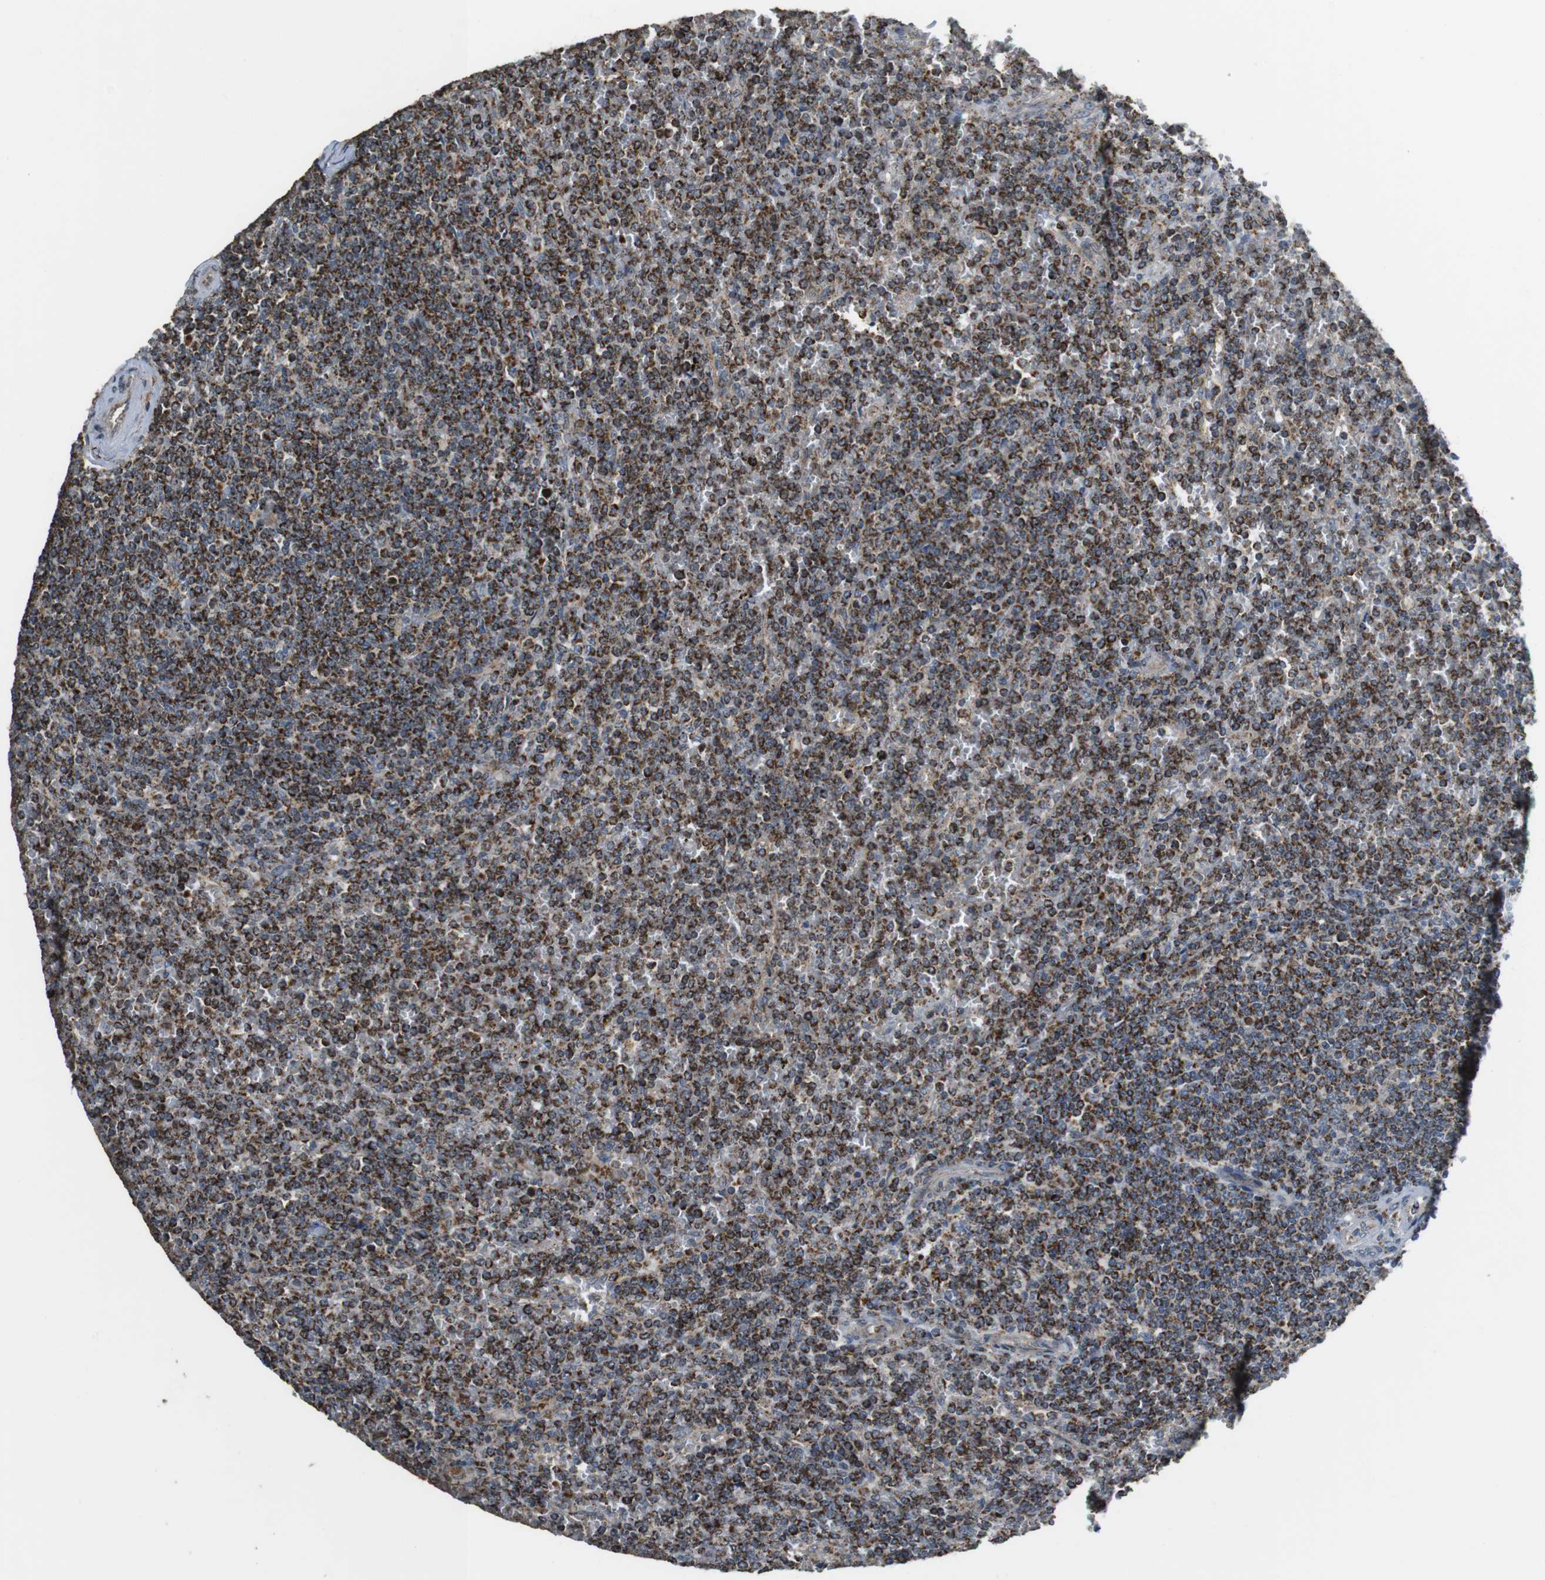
{"staining": {"intensity": "moderate", "quantity": ">75%", "location": "cytoplasmic/membranous"}, "tissue": "lymphoma", "cell_type": "Tumor cells", "image_type": "cancer", "snomed": [{"axis": "morphology", "description": "Malignant lymphoma, non-Hodgkin's type, Low grade"}, {"axis": "topography", "description": "Spleen"}], "caption": "Immunohistochemical staining of human lymphoma reveals medium levels of moderate cytoplasmic/membranous positivity in approximately >75% of tumor cells.", "gene": "CALHM2", "patient": {"sex": "female", "age": 19}}